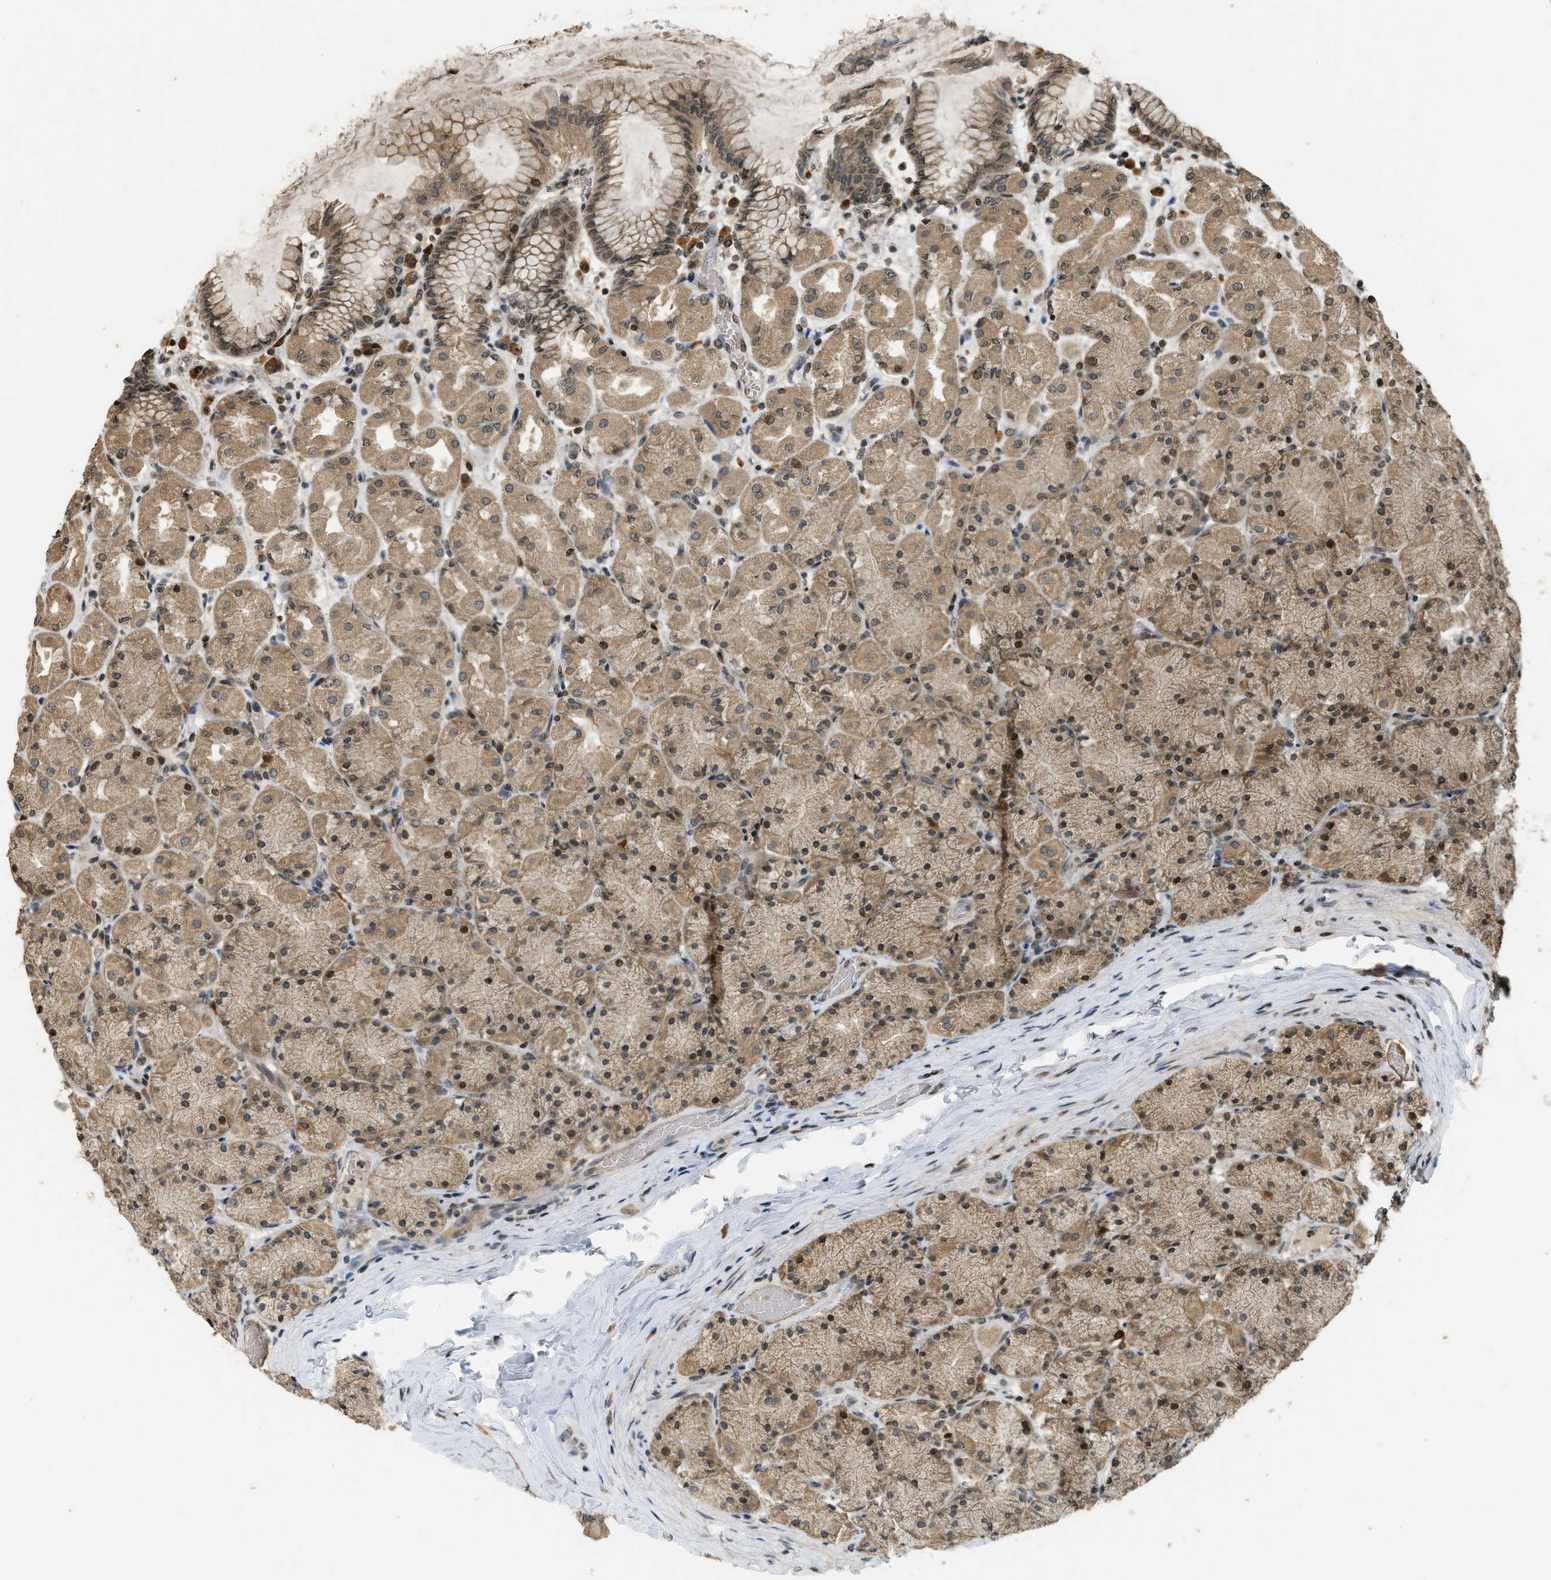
{"staining": {"intensity": "moderate", "quantity": ">75%", "location": "cytoplasmic/membranous,nuclear"}, "tissue": "stomach", "cell_type": "Glandular cells", "image_type": "normal", "snomed": [{"axis": "morphology", "description": "Normal tissue, NOS"}, {"axis": "topography", "description": "Stomach, upper"}], "caption": "Human stomach stained with a brown dye shows moderate cytoplasmic/membranous,nuclear positive expression in approximately >75% of glandular cells.", "gene": "SIAH1", "patient": {"sex": "female", "age": 56}}